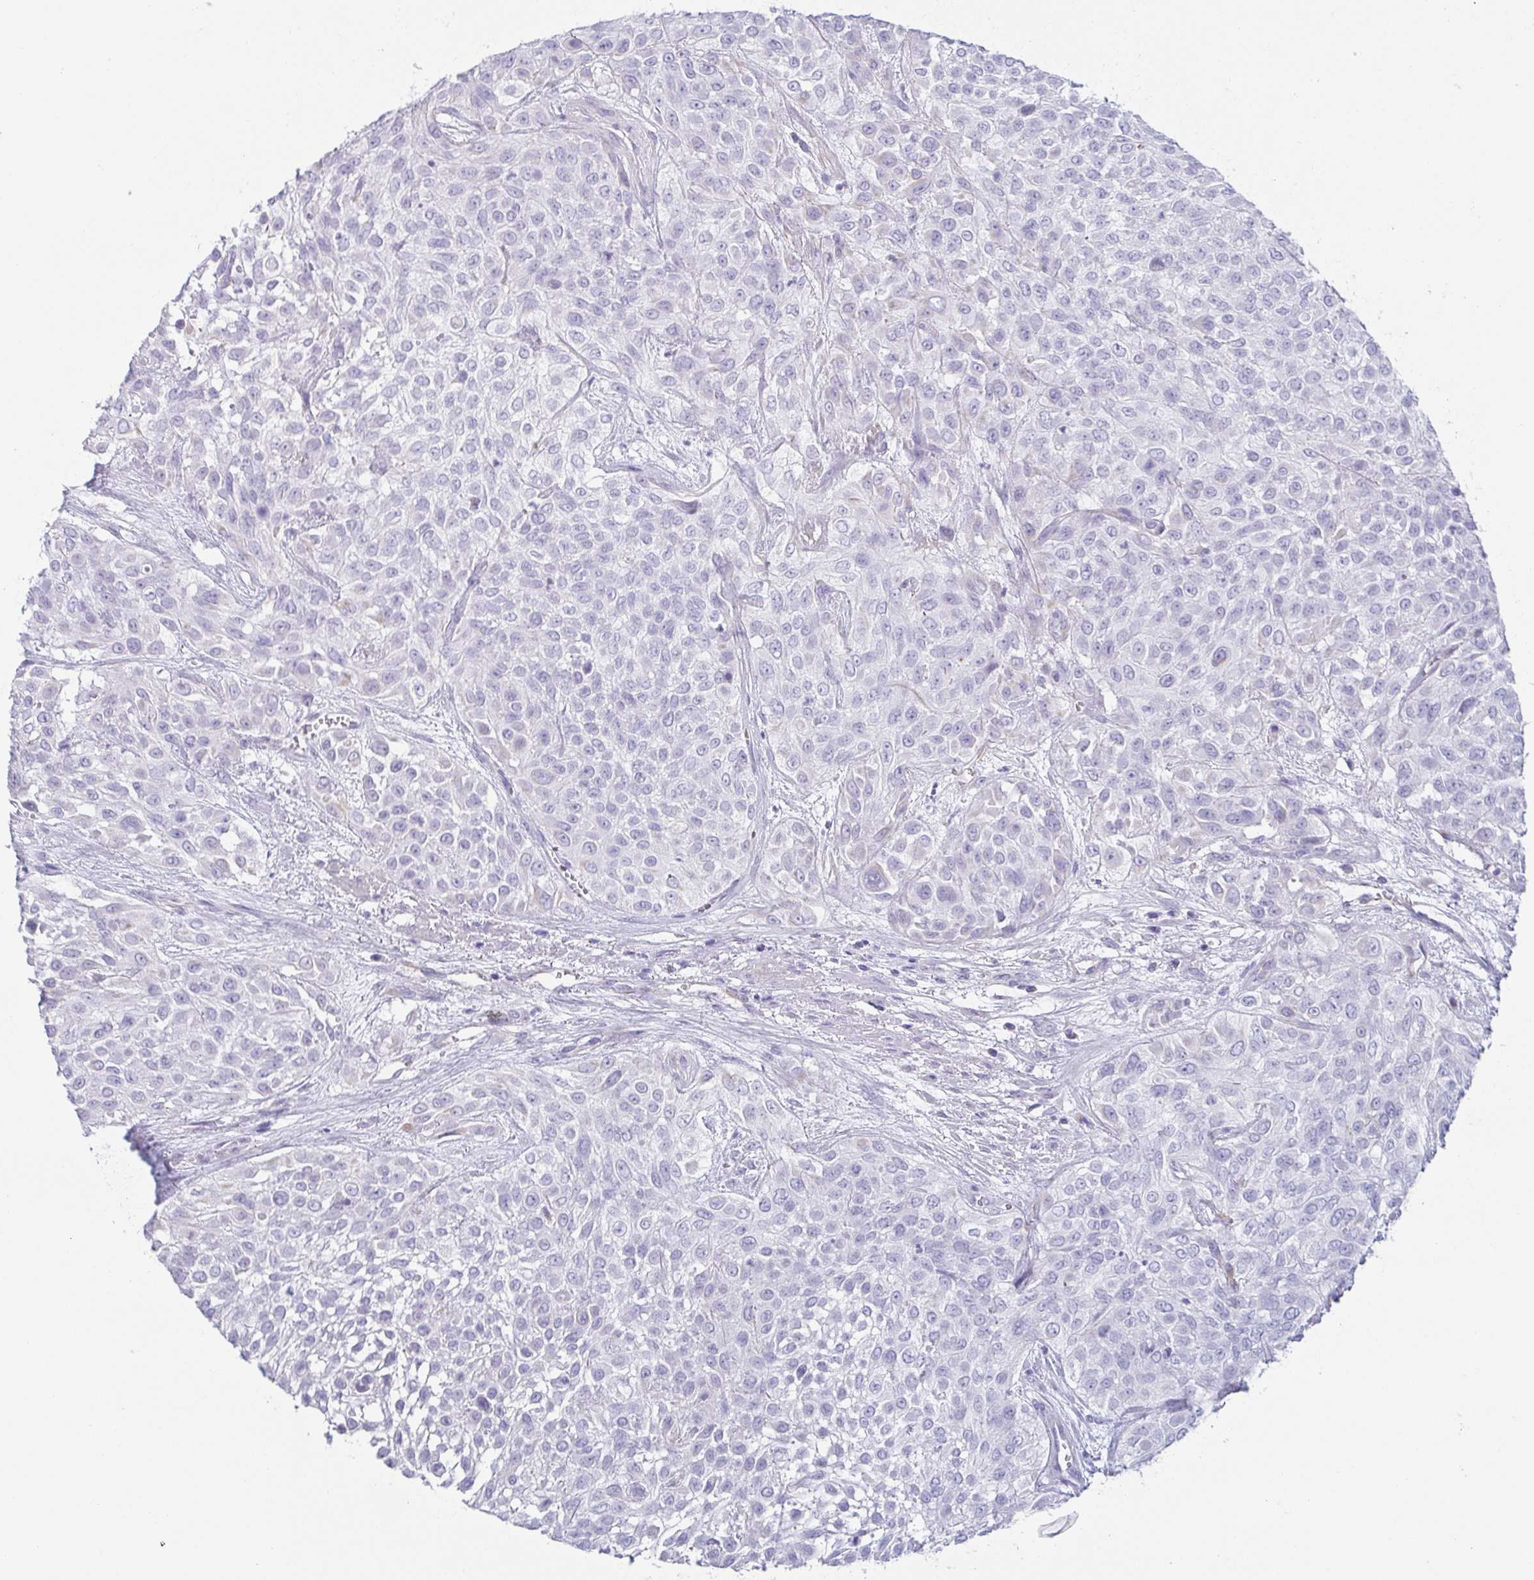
{"staining": {"intensity": "negative", "quantity": "none", "location": "none"}, "tissue": "urothelial cancer", "cell_type": "Tumor cells", "image_type": "cancer", "snomed": [{"axis": "morphology", "description": "Urothelial carcinoma, High grade"}, {"axis": "topography", "description": "Urinary bladder"}], "caption": "Image shows no protein staining in tumor cells of urothelial cancer tissue.", "gene": "PRR27", "patient": {"sex": "male", "age": 57}}